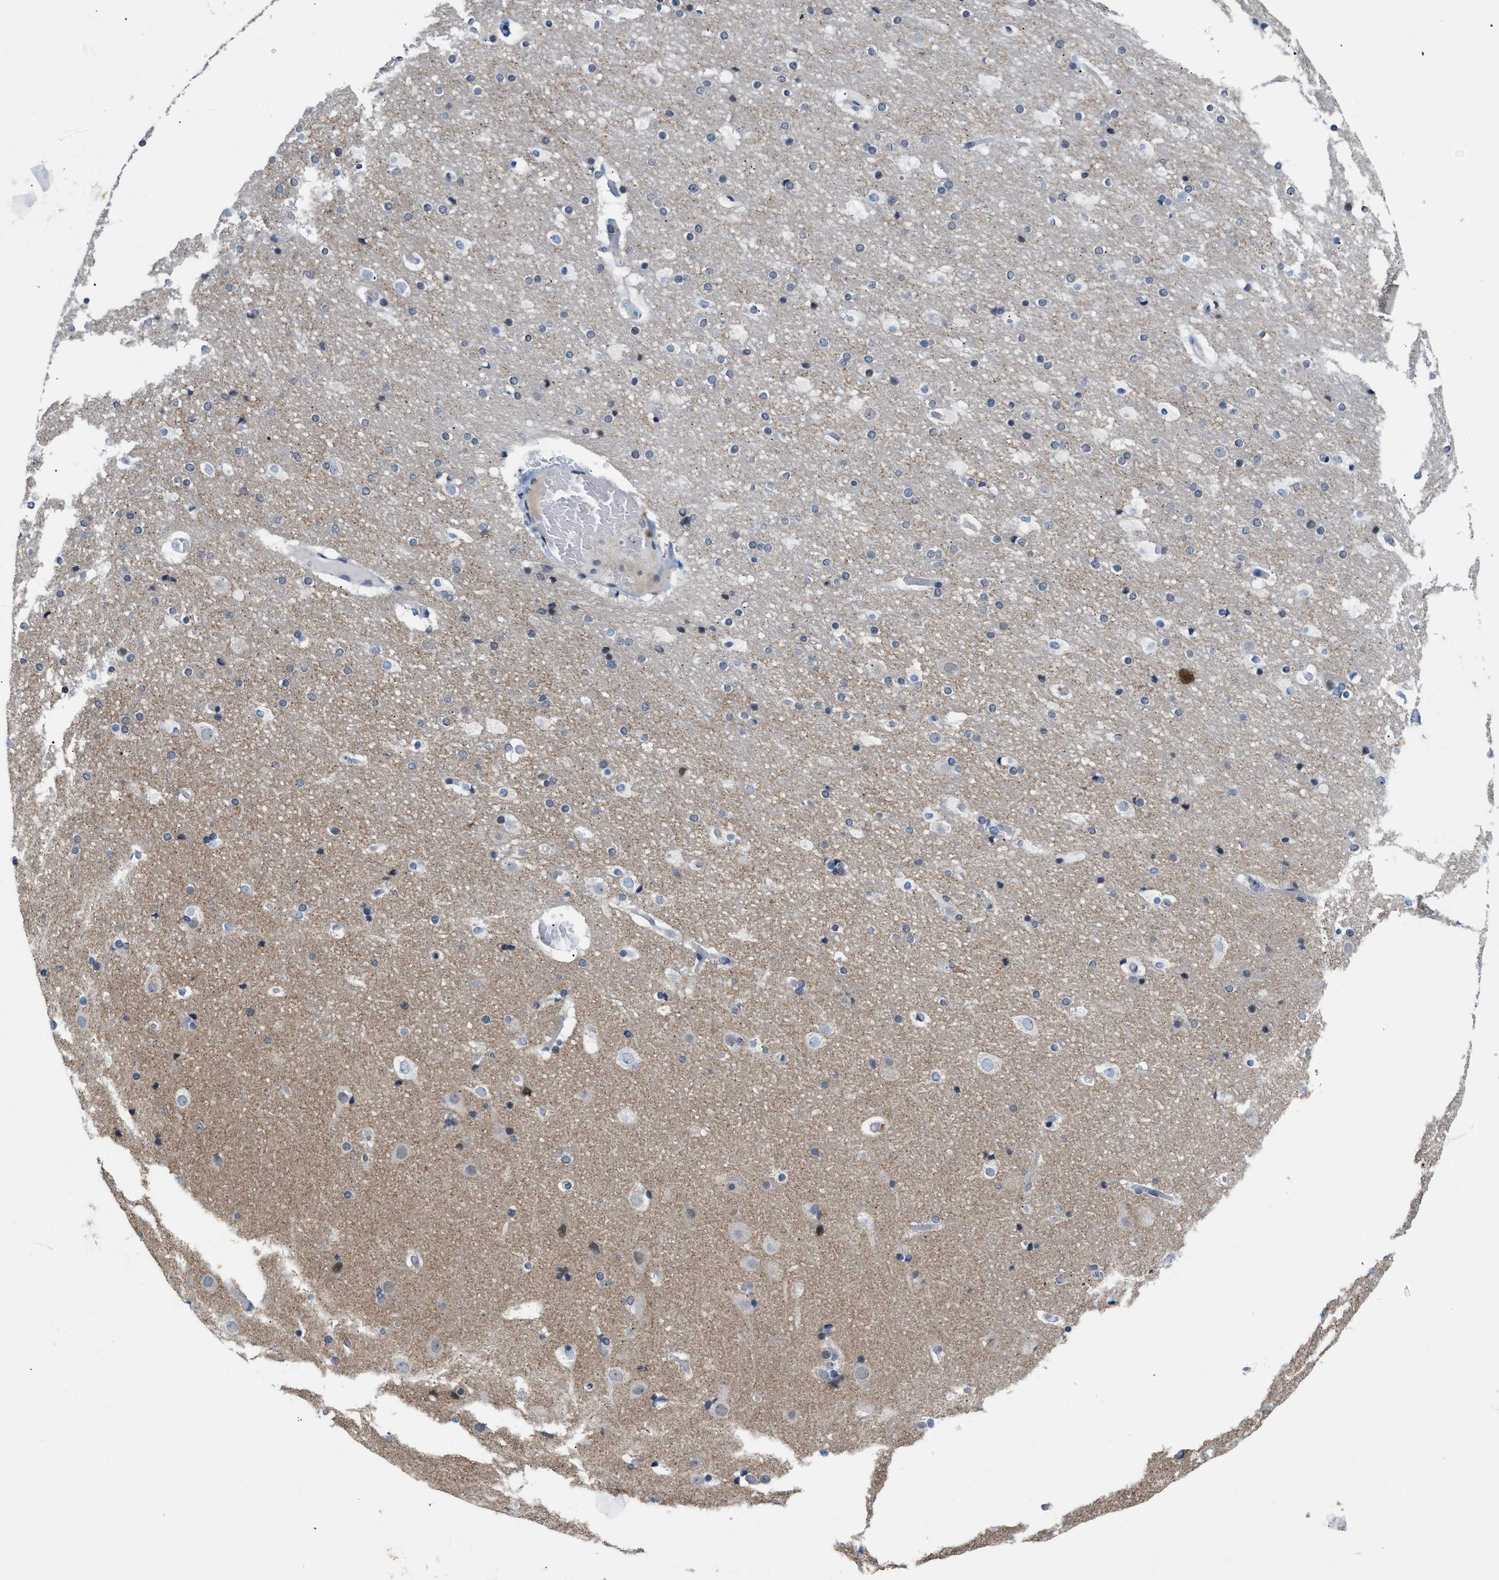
{"staining": {"intensity": "negative", "quantity": "none", "location": "none"}, "tissue": "cerebral cortex", "cell_type": "Endothelial cells", "image_type": "normal", "snomed": [{"axis": "morphology", "description": "Normal tissue, NOS"}, {"axis": "topography", "description": "Cerebral cortex"}], "caption": "Immunohistochemistry histopathology image of unremarkable human cerebral cortex stained for a protein (brown), which exhibits no expression in endothelial cells.", "gene": "TXNRD3", "patient": {"sex": "male", "age": 57}}